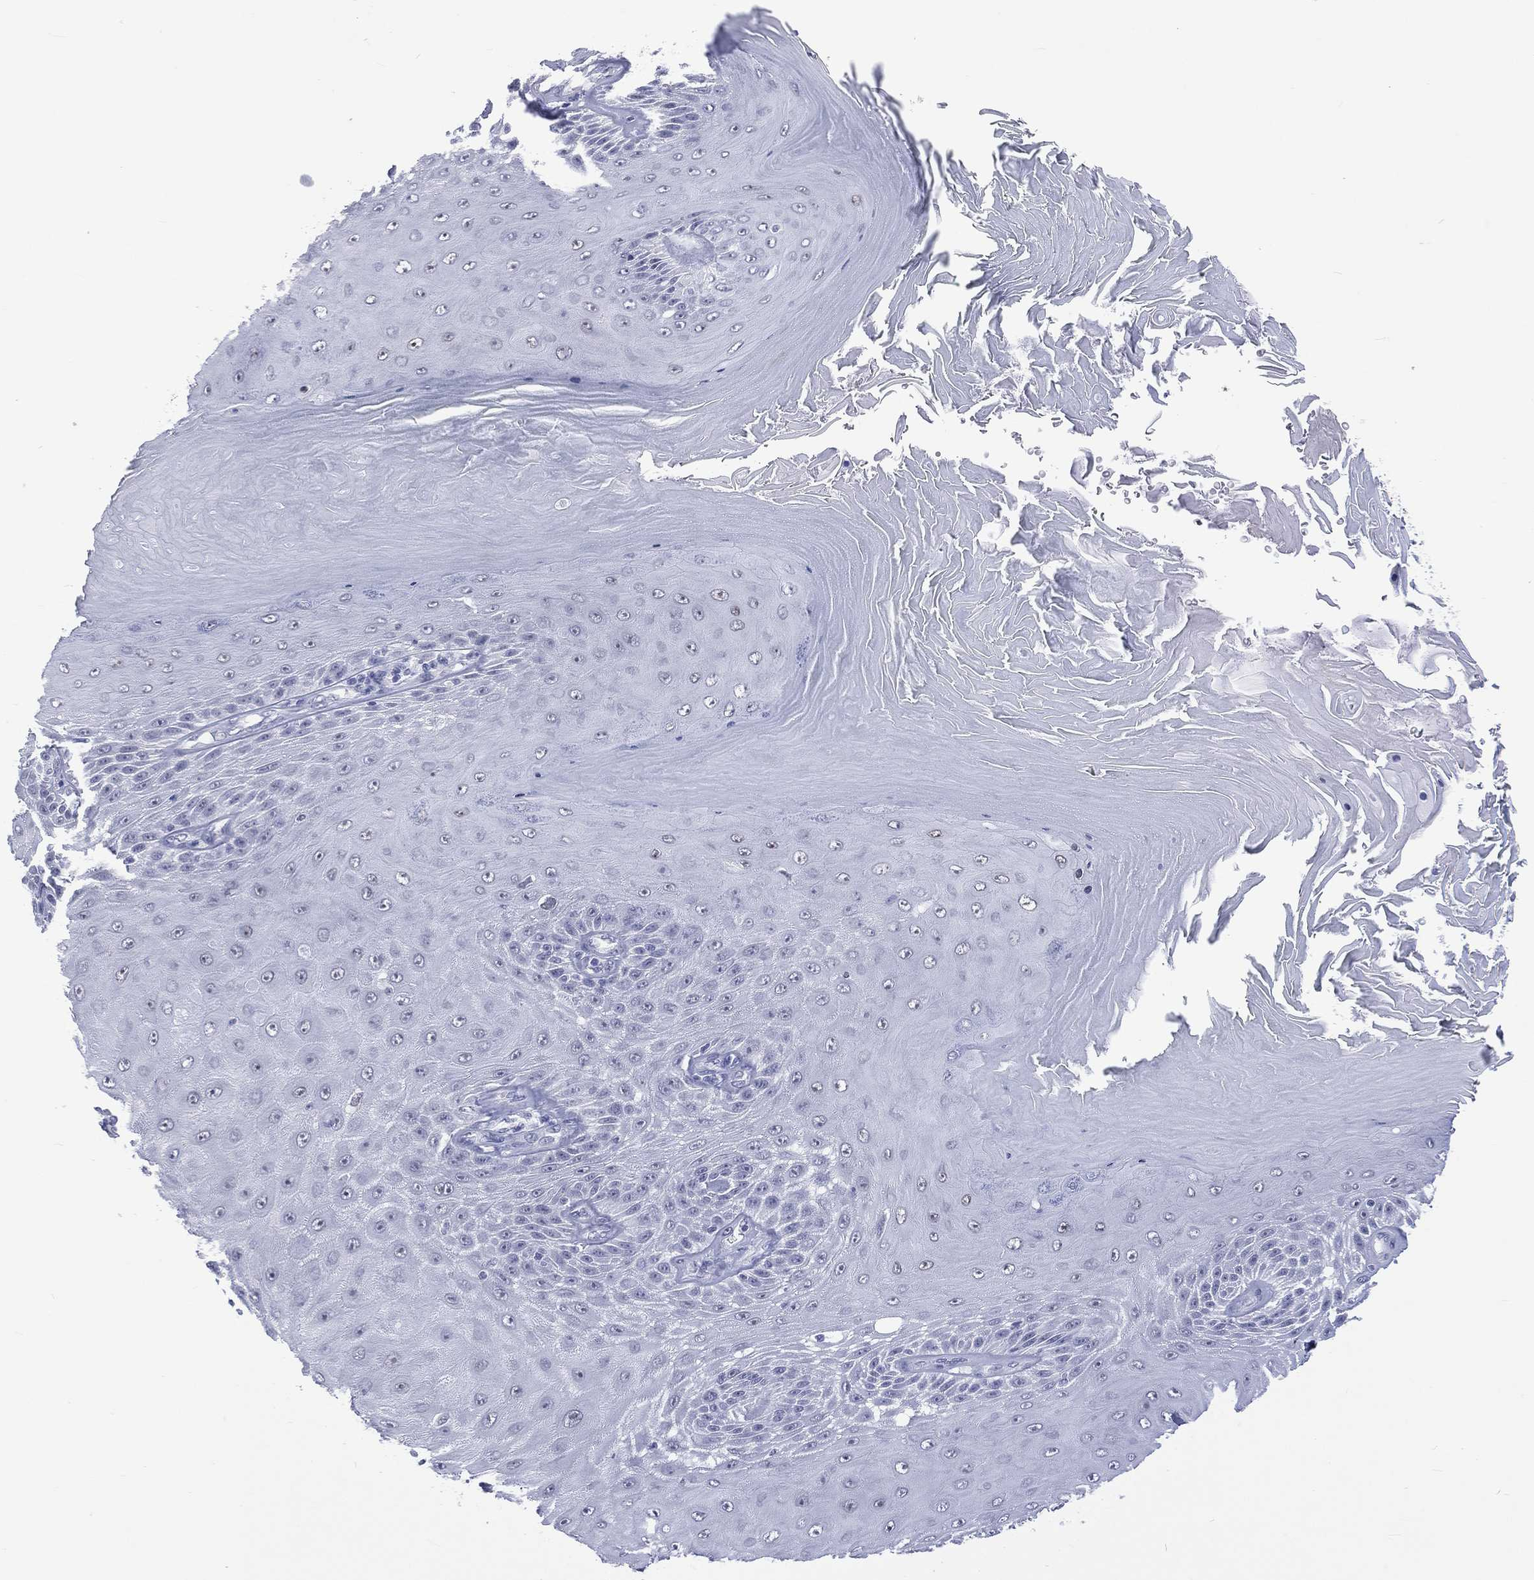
{"staining": {"intensity": "negative", "quantity": "none", "location": "none"}, "tissue": "skin cancer", "cell_type": "Tumor cells", "image_type": "cancer", "snomed": [{"axis": "morphology", "description": "Squamous cell carcinoma, NOS"}, {"axis": "topography", "description": "Skin"}], "caption": "Tumor cells show no significant protein staining in skin cancer.", "gene": "SSX1", "patient": {"sex": "male", "age": 62}}